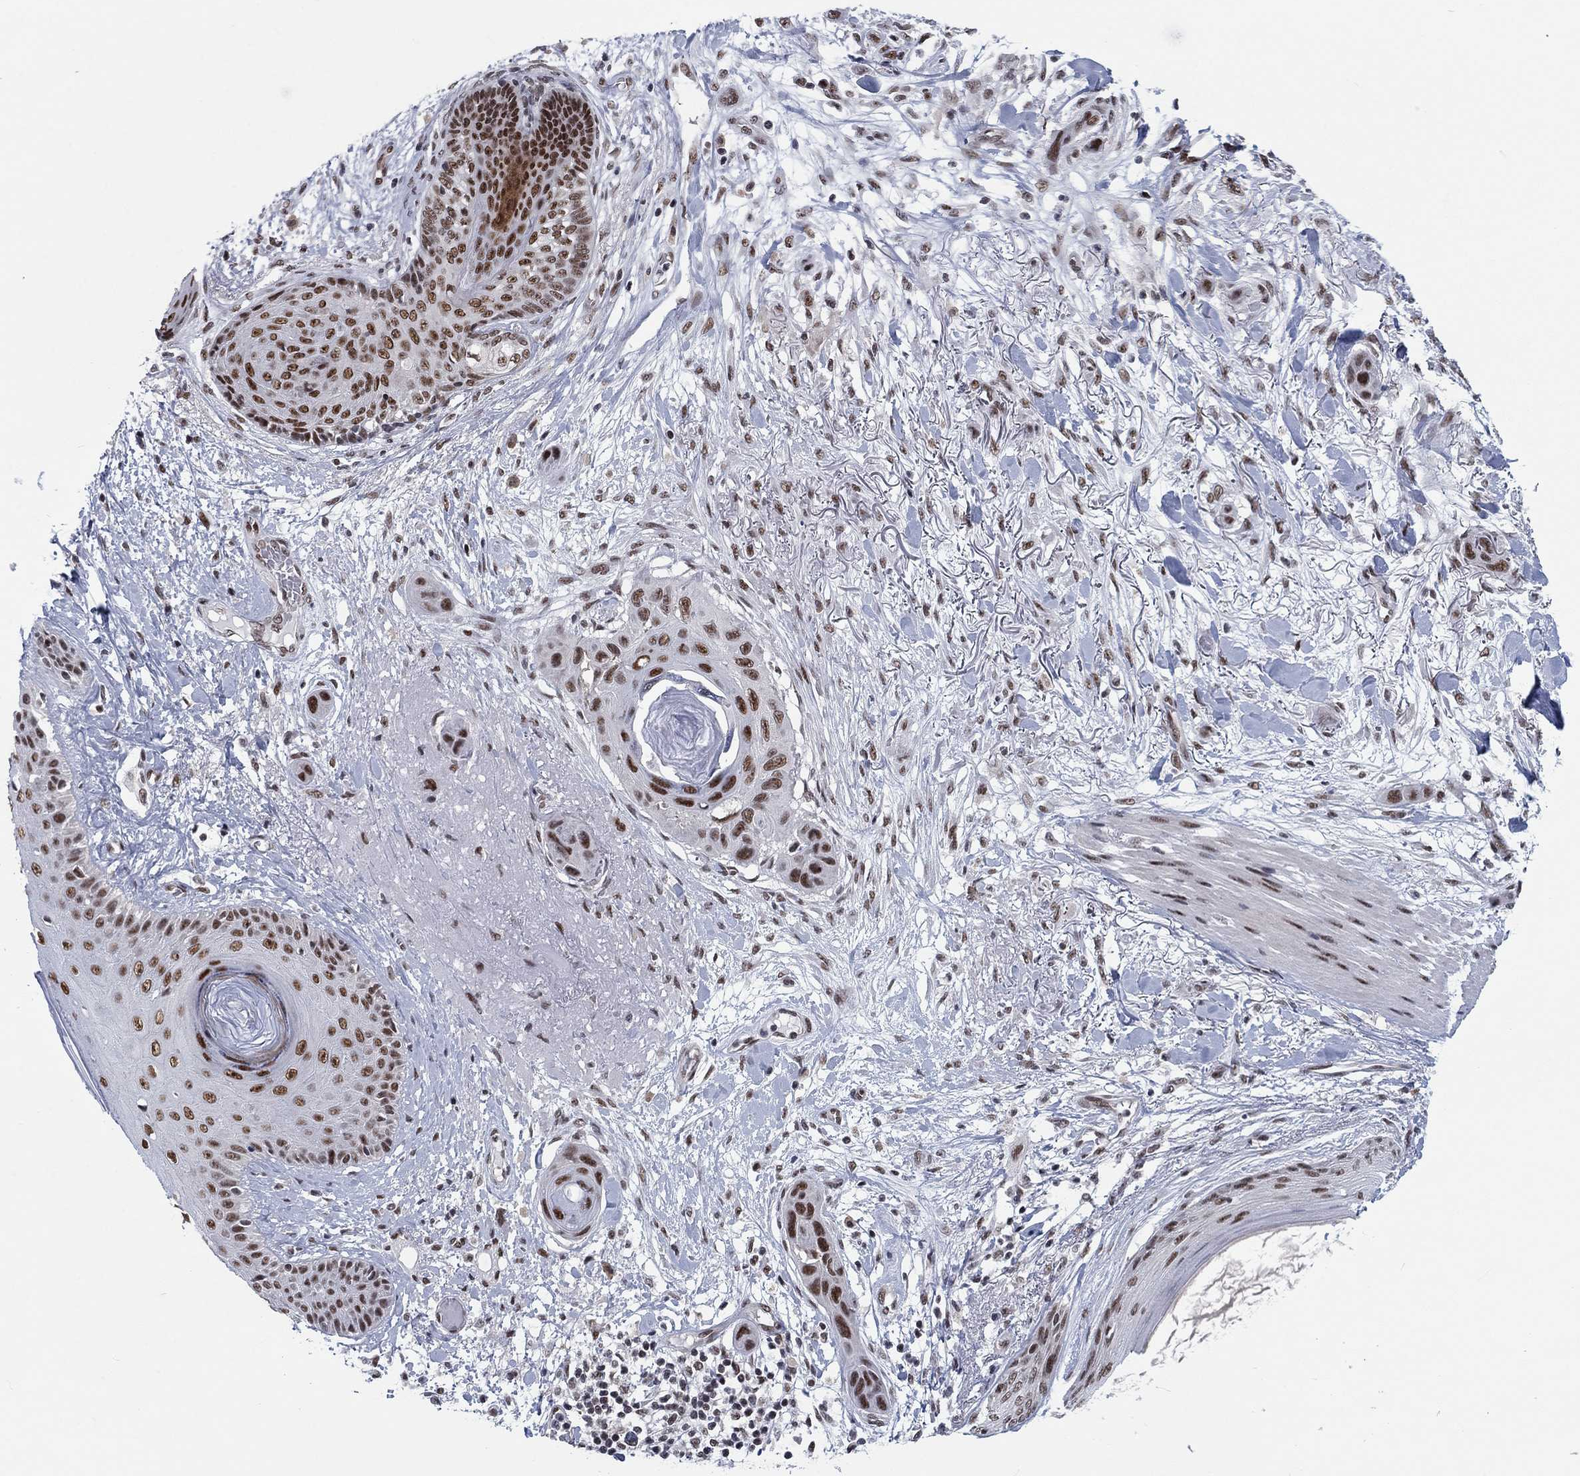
{"staining": {"intensity": "strong", "quantity": ">75%", "location": "nuclear"}, "tissue": "skin cancer", "cell_type": "Tumor cells", "image_type": "cancer", "snomed": [{"axis": "morphology", "description": "Squamous cell carcinoma, NOS"}, {"axis": "topography", "description": "Skin"}], "caption": "Human skin cancer (squamous cell carcinoma) stained with a protein marker reveals strong staining in tumor cells.", "gene": "FYTTD1", "patient": {"sex": "male", "age": 79}}